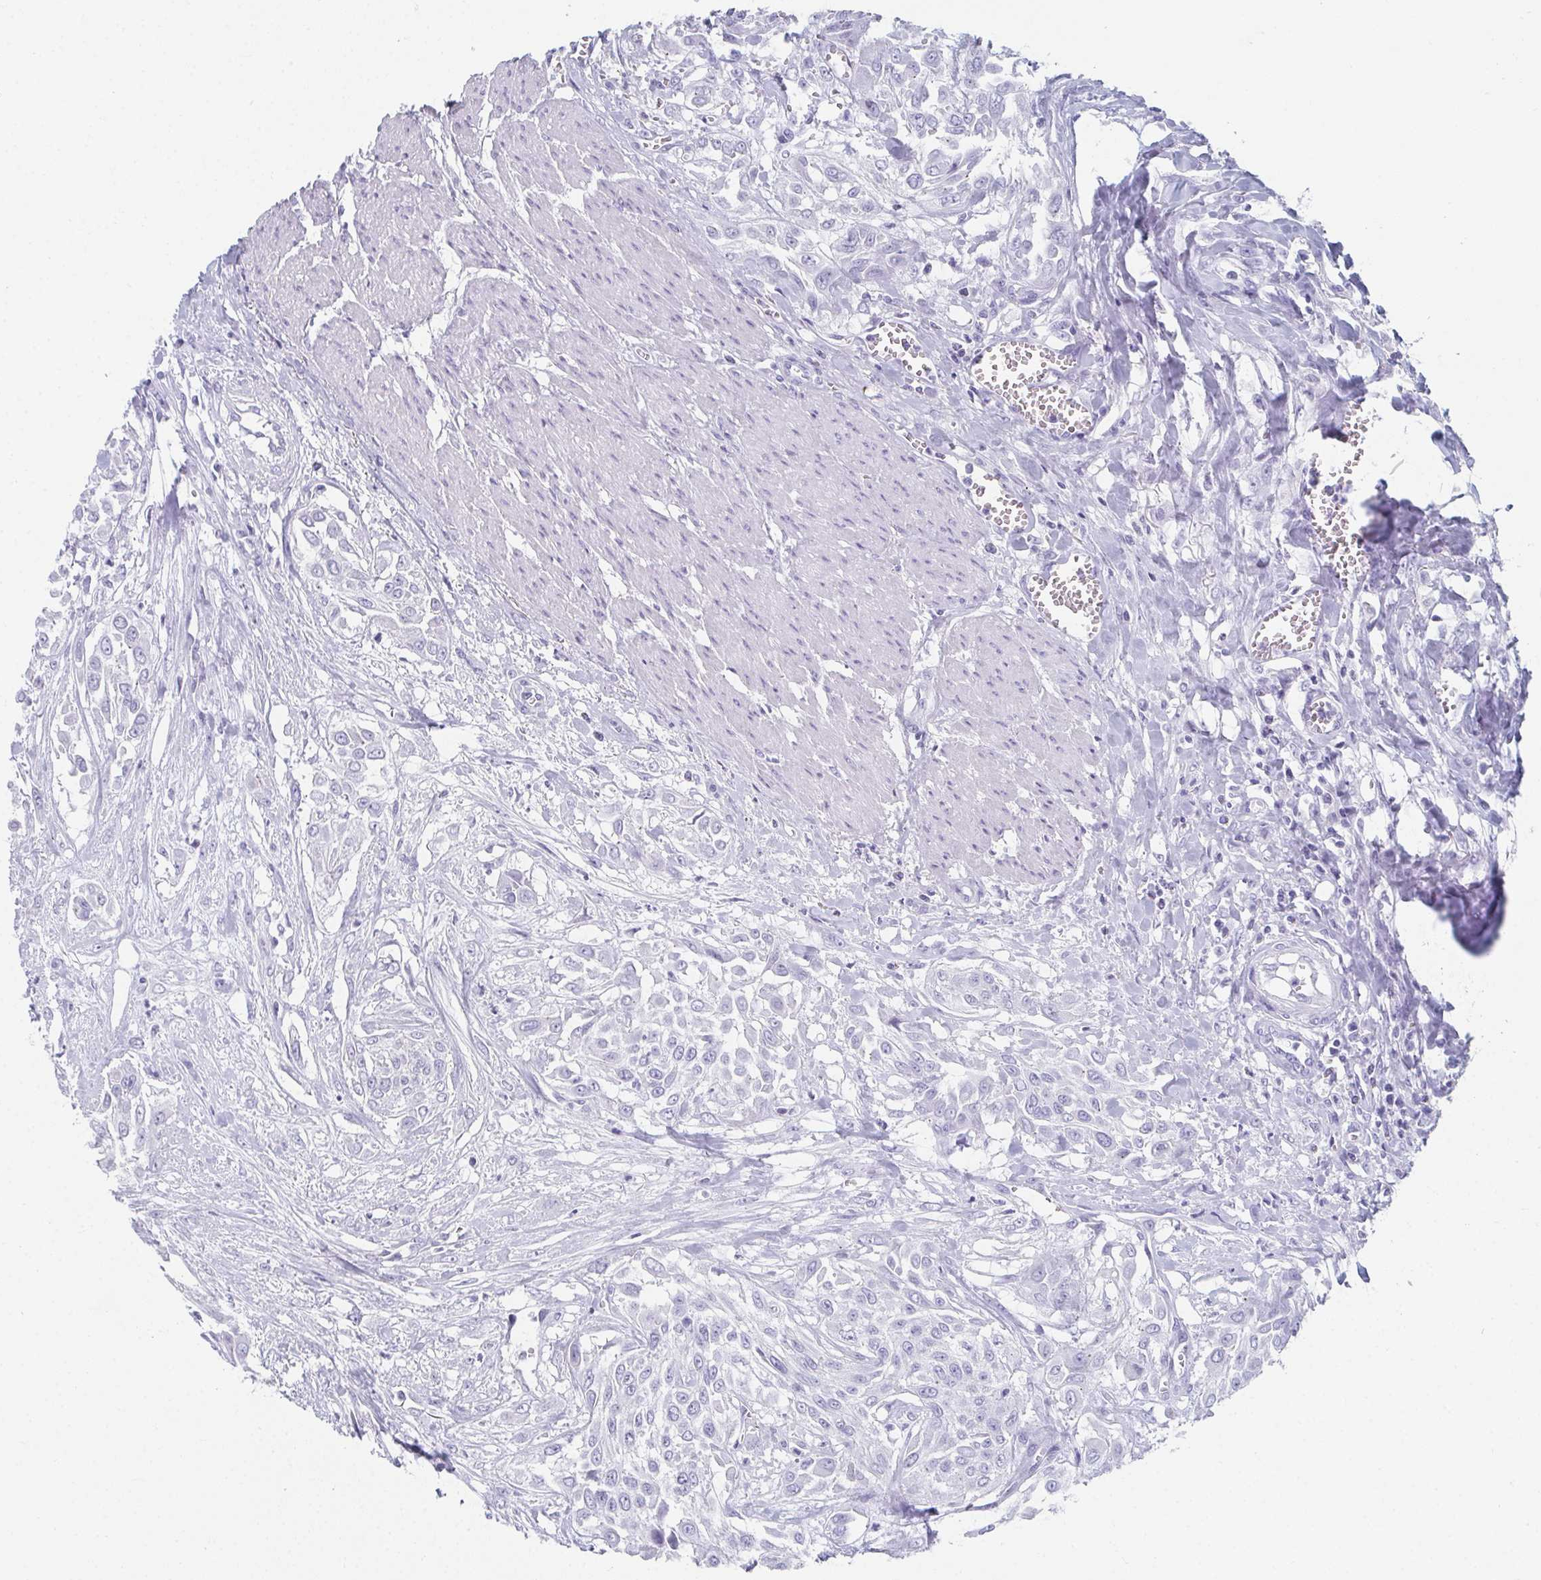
{"staining": {"intensity": "negative", "quantity": "none", "location": "none"}, "tissue": "urothelial cancer", "cell_type": "Tumor cells", "image_type": "cancer", "snomed": [{"axis": "morphology", "description": "Urothelial carcinoma, High grade"}, {"axis": "topography", "description": "Urinary bladder"}], "caption": "Tumor cells show no significant positivity in urothelial cancer.", "gene": "GHRL", "patient": {"sex": "male", "age": 57}}